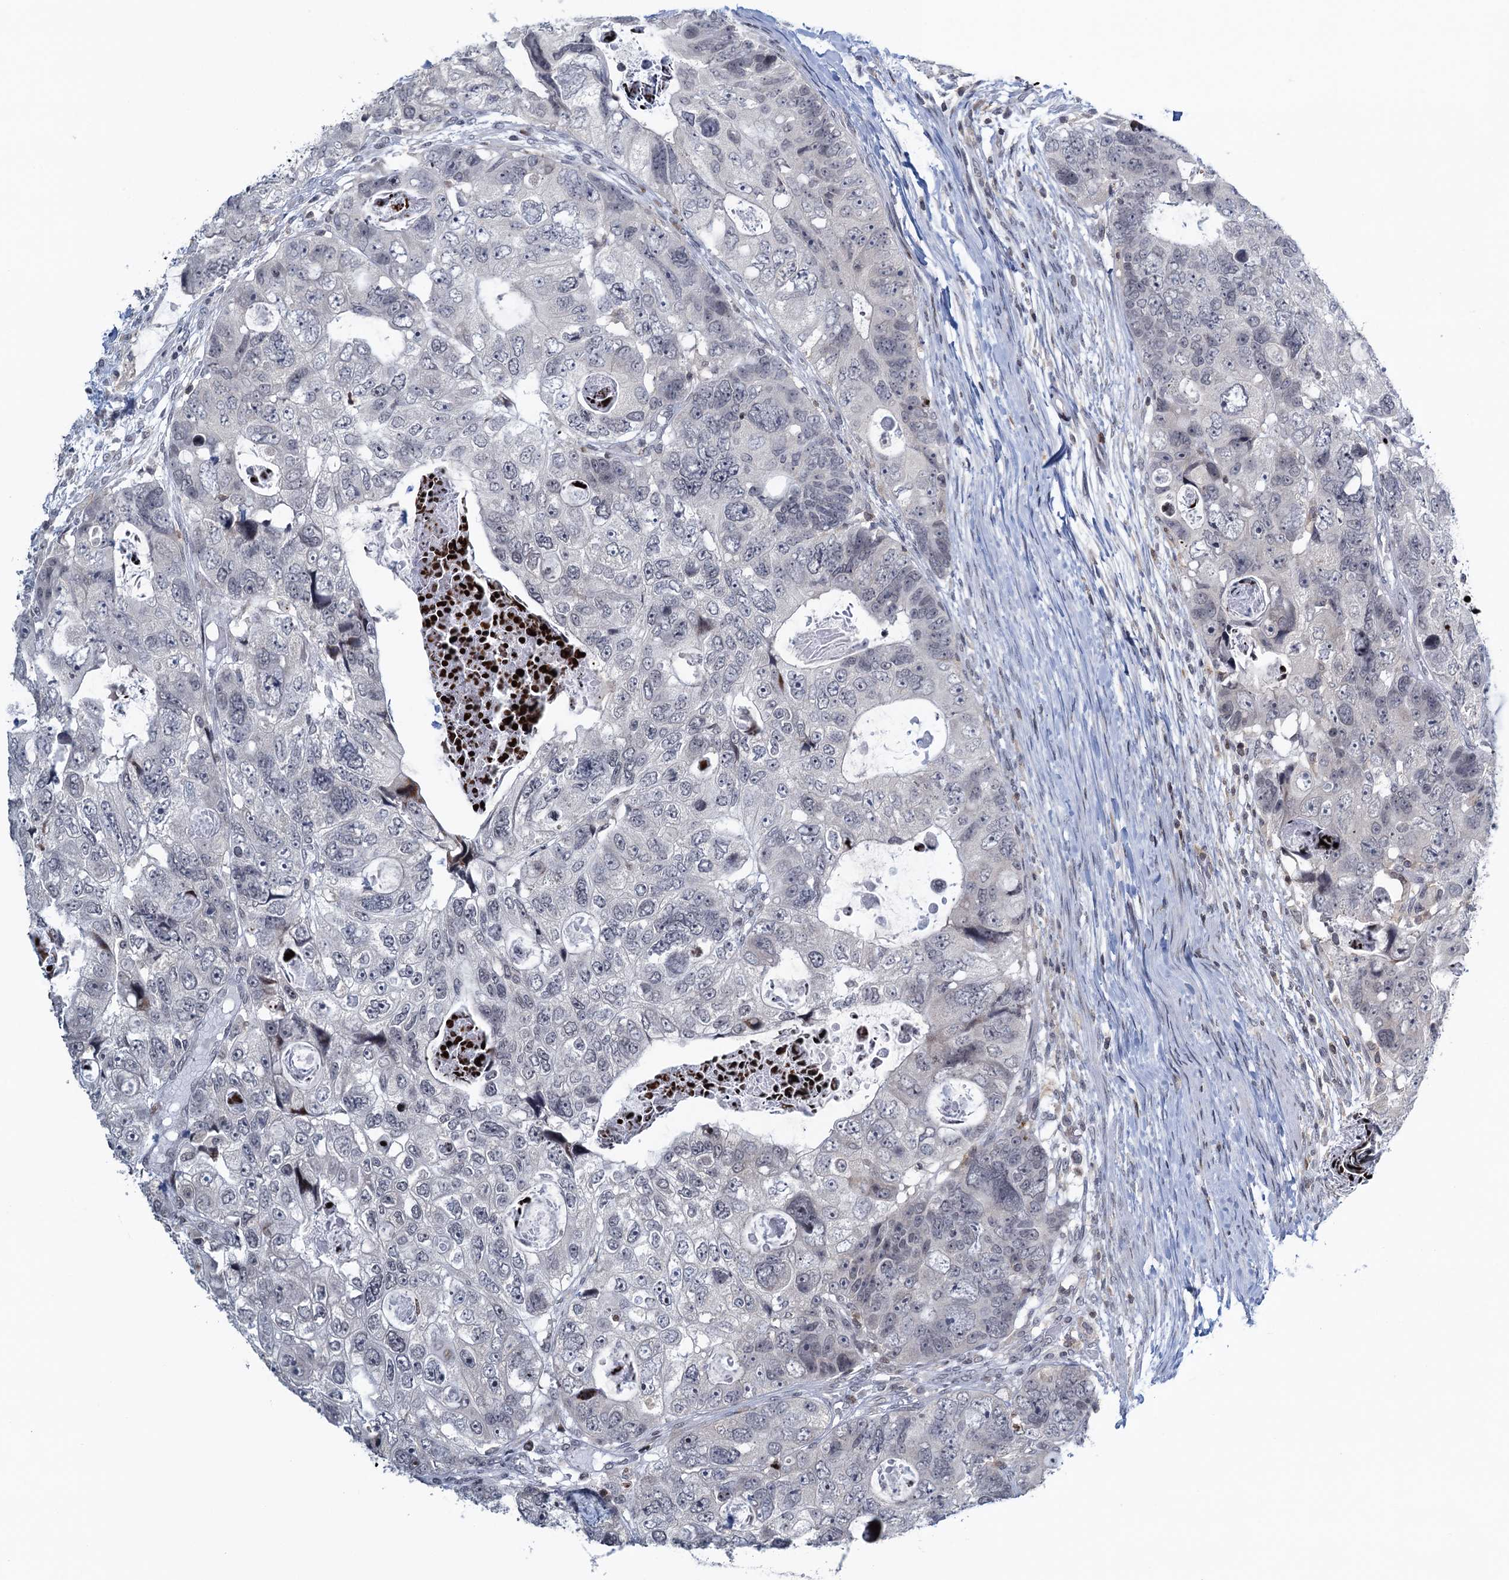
{"staining": {"intensity": "negative", "quantity": "none", "location": "none"}, "tissue": "colorectal cancer", "cell_type": "Tumor cells", "image_type": "cancer", "snomed": [{"axis": "morphology", "description": "Adenocarcinoma, NOS"}, {"axis": "topography", "description": "Rectum"}], "caption": "IHC image of human colorectal adenocarcinoma stained for a protein (brown), which reveals no positivity in tumor cells. Nuclei are stained in blue.", "gene": "FYB1", "patient": {"sex": "male", "age": 59}}